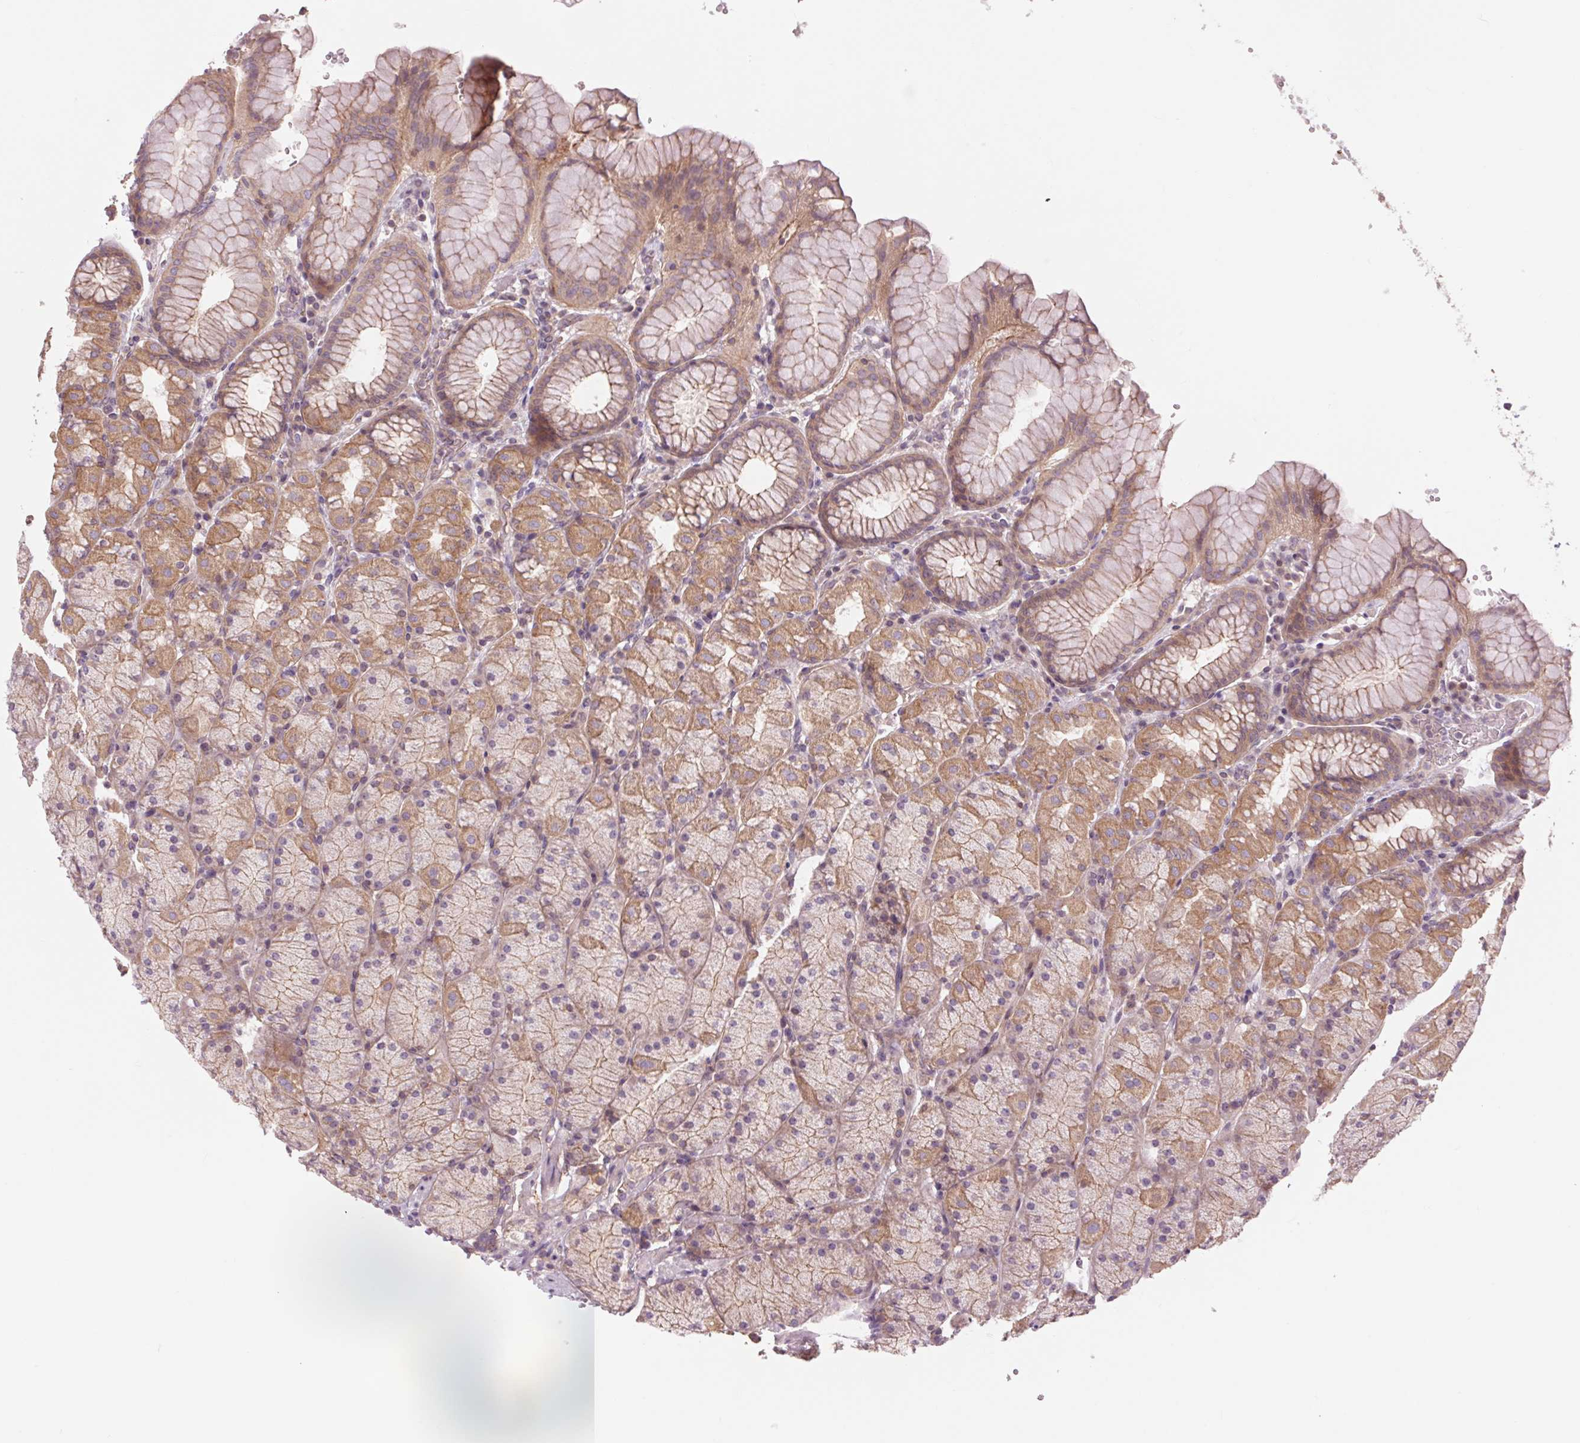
{"staining": {"intensity": "weak", "quantity": "25%-75%", "location": "cytoplasmic/membranous"}, "tissue": "stomach", "cell_type": "Glandular cells", "image_type": "normal", "snomed": [{"axis": "morphology", "description": "Normal tissue, NOS"}, {"axis": "topography", "description": "Stomach, upper"}, {"axis": "topography", "description": "Stomach"}], "caption": "An IHC micrograph of normal tissue is shown. Protein staining in brown highlights weak cytoplasmic/membranous positivity in stomach within glandular cells. (Stains: DAB (3,3'-diaminobenzidine) in brown, nuclei in blue, Microscopy: brightfield microscopy at high magnification).", "gene": "SH3RF2", "patient": {"sex": "male", "age": 76}}